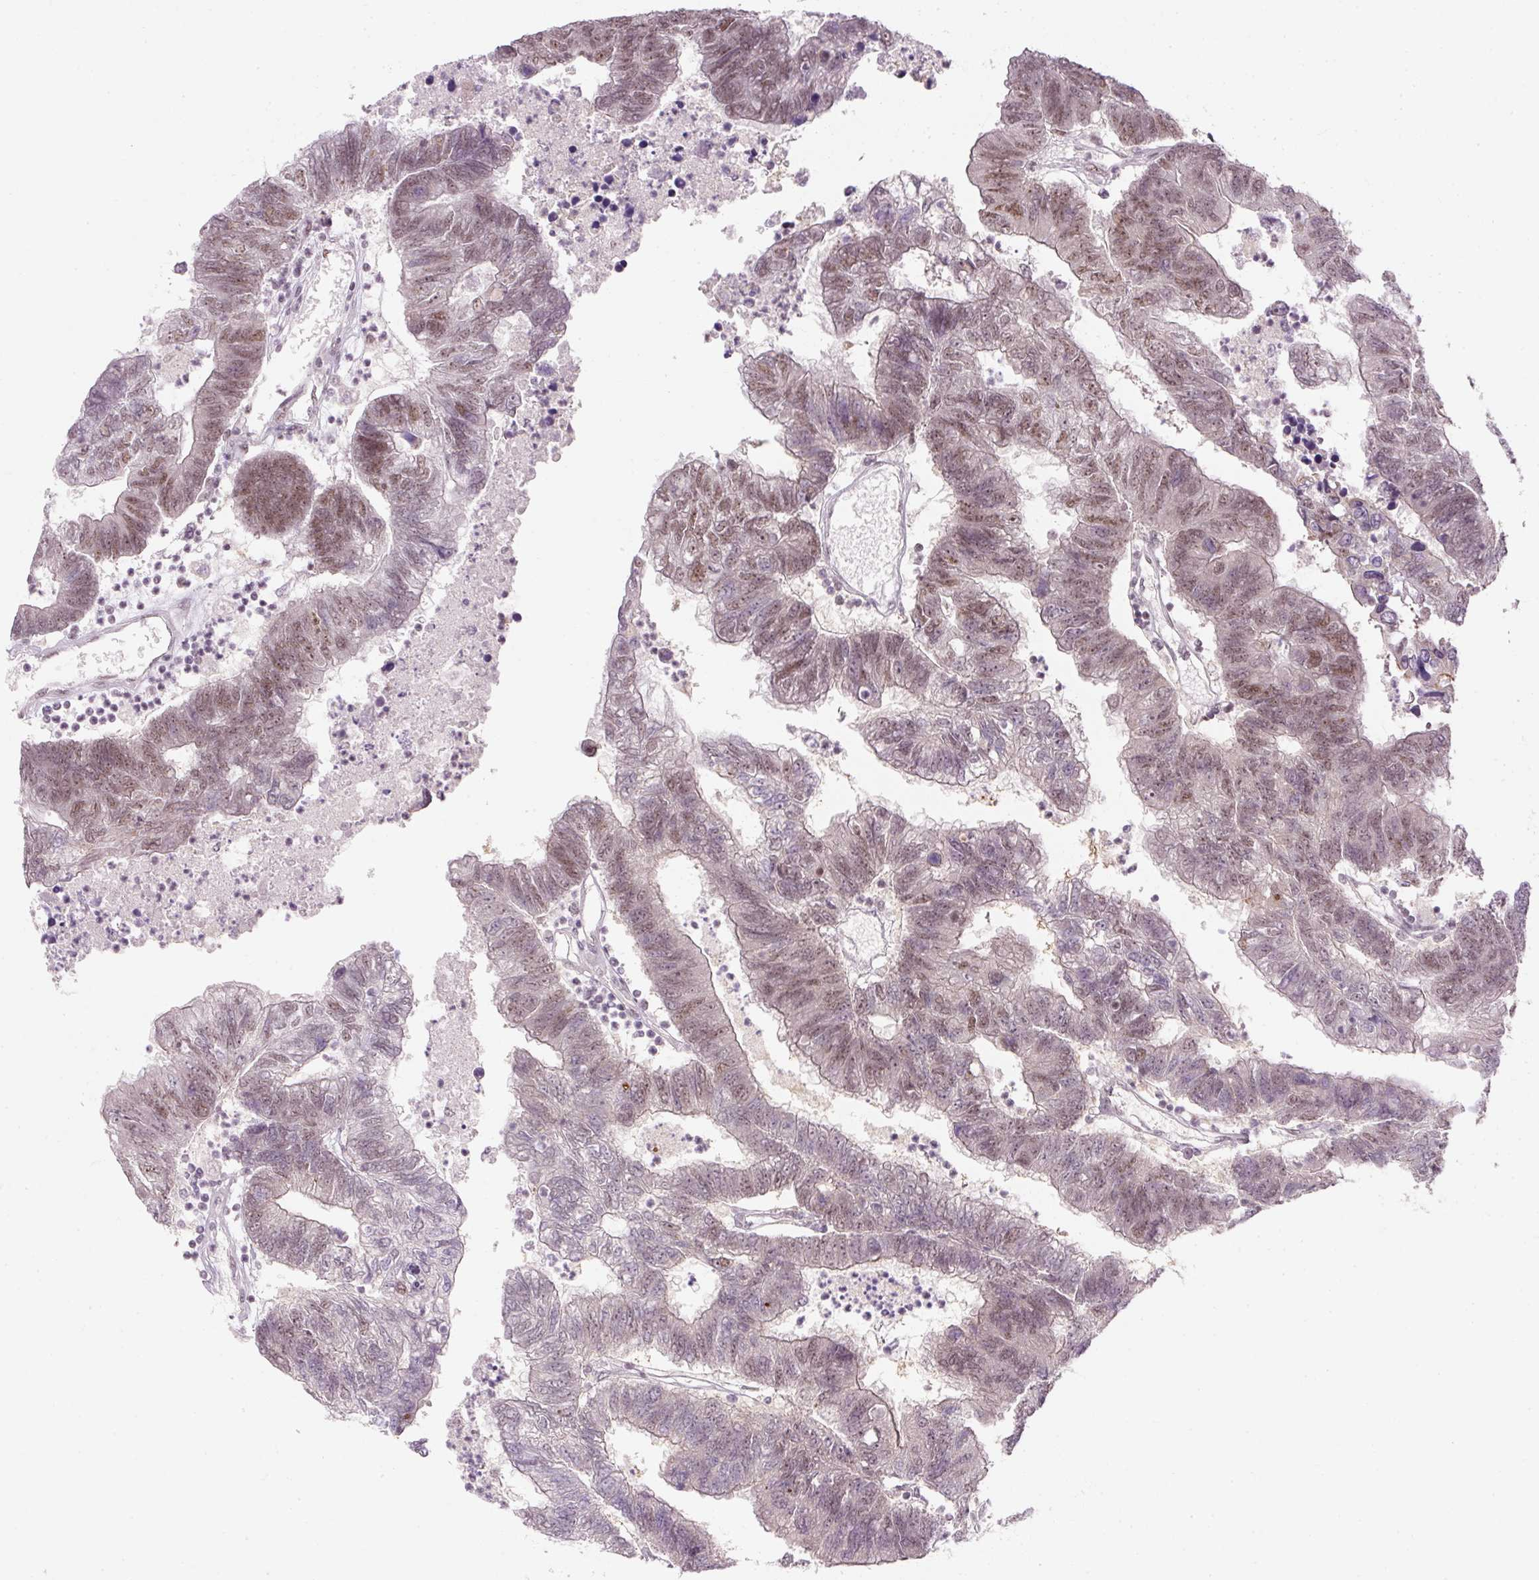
{"staining": {"intensity": "moderate", "quantity": ">75%", "location": "nuclear"}, "tissue": "colorectal cancer", "cell_type": "Tumor cells", "image_type": "cancer", "snomed": [{"axis": "morphology", "description": "Adenocarcinoma, NOS"}, {"axis": "topography", "description": "Colon"}], "caption": "Brown immunohistochemical staining in colorectal adenocarcinoma reveals moderate nuclear staining in about >75% of tumor cells.", "gene": "U2AF2", "patient": {"sex": "female", "age": 48}}